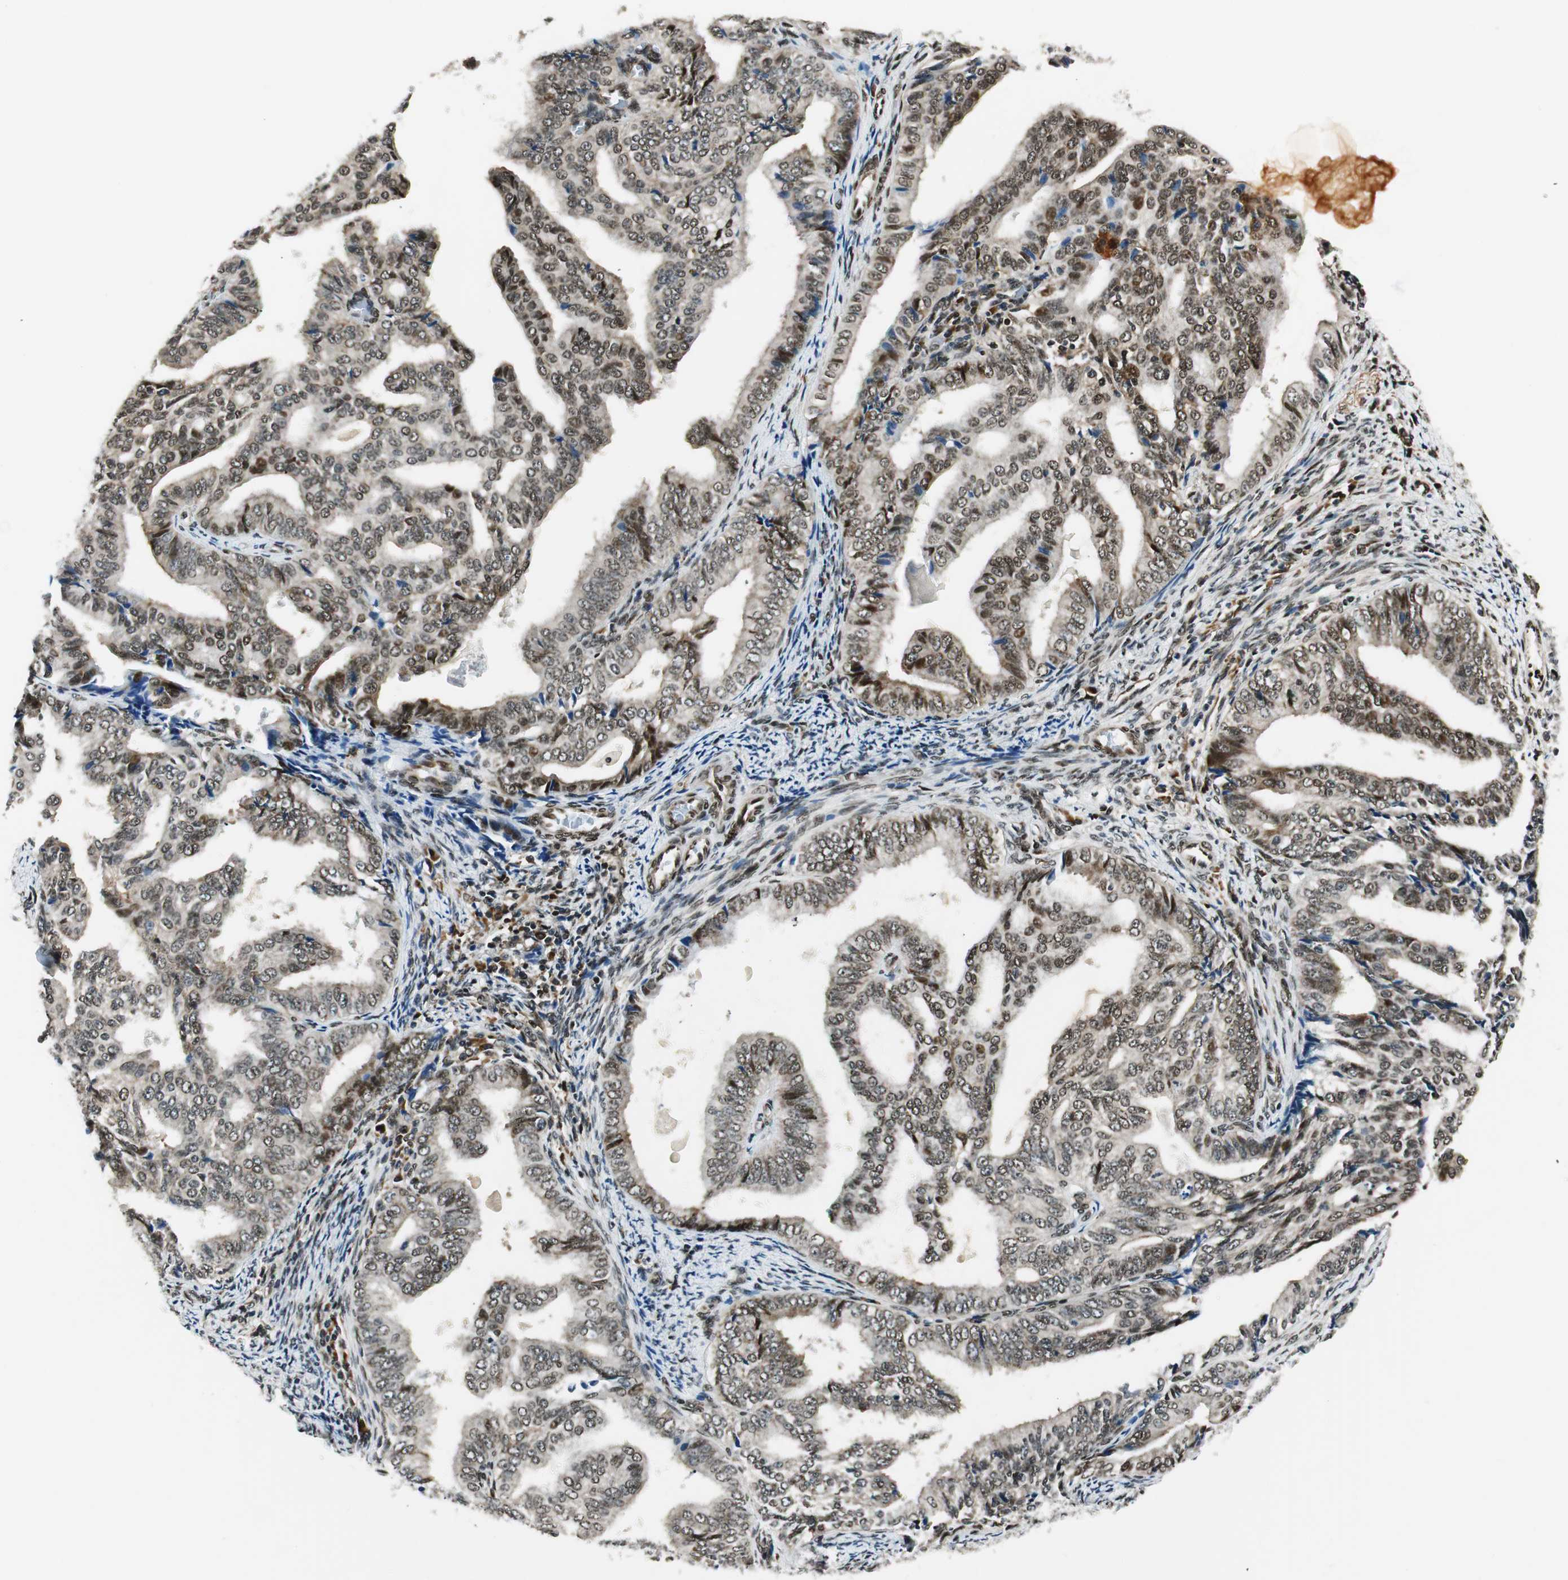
{"staining": {"intensity": "moderate", "quantity": ">75%", "location": "nuclear"}, "tissue": "endometrial cancer", "cell_type": "Tumor cells", "image_type": "cancer", "snomed": [{"axis": "morphology", "description": "Adenocarcinoma, NOS"}, {"axis": "topography", "description": "Endometrium"}], "caption": "Human endometrial cancer (adenocarcinoma) stained with a protein marker reveals moderate staining in tumor cells.", "gene": "RING1", "patient": {"sex": "female", "age": 58}}